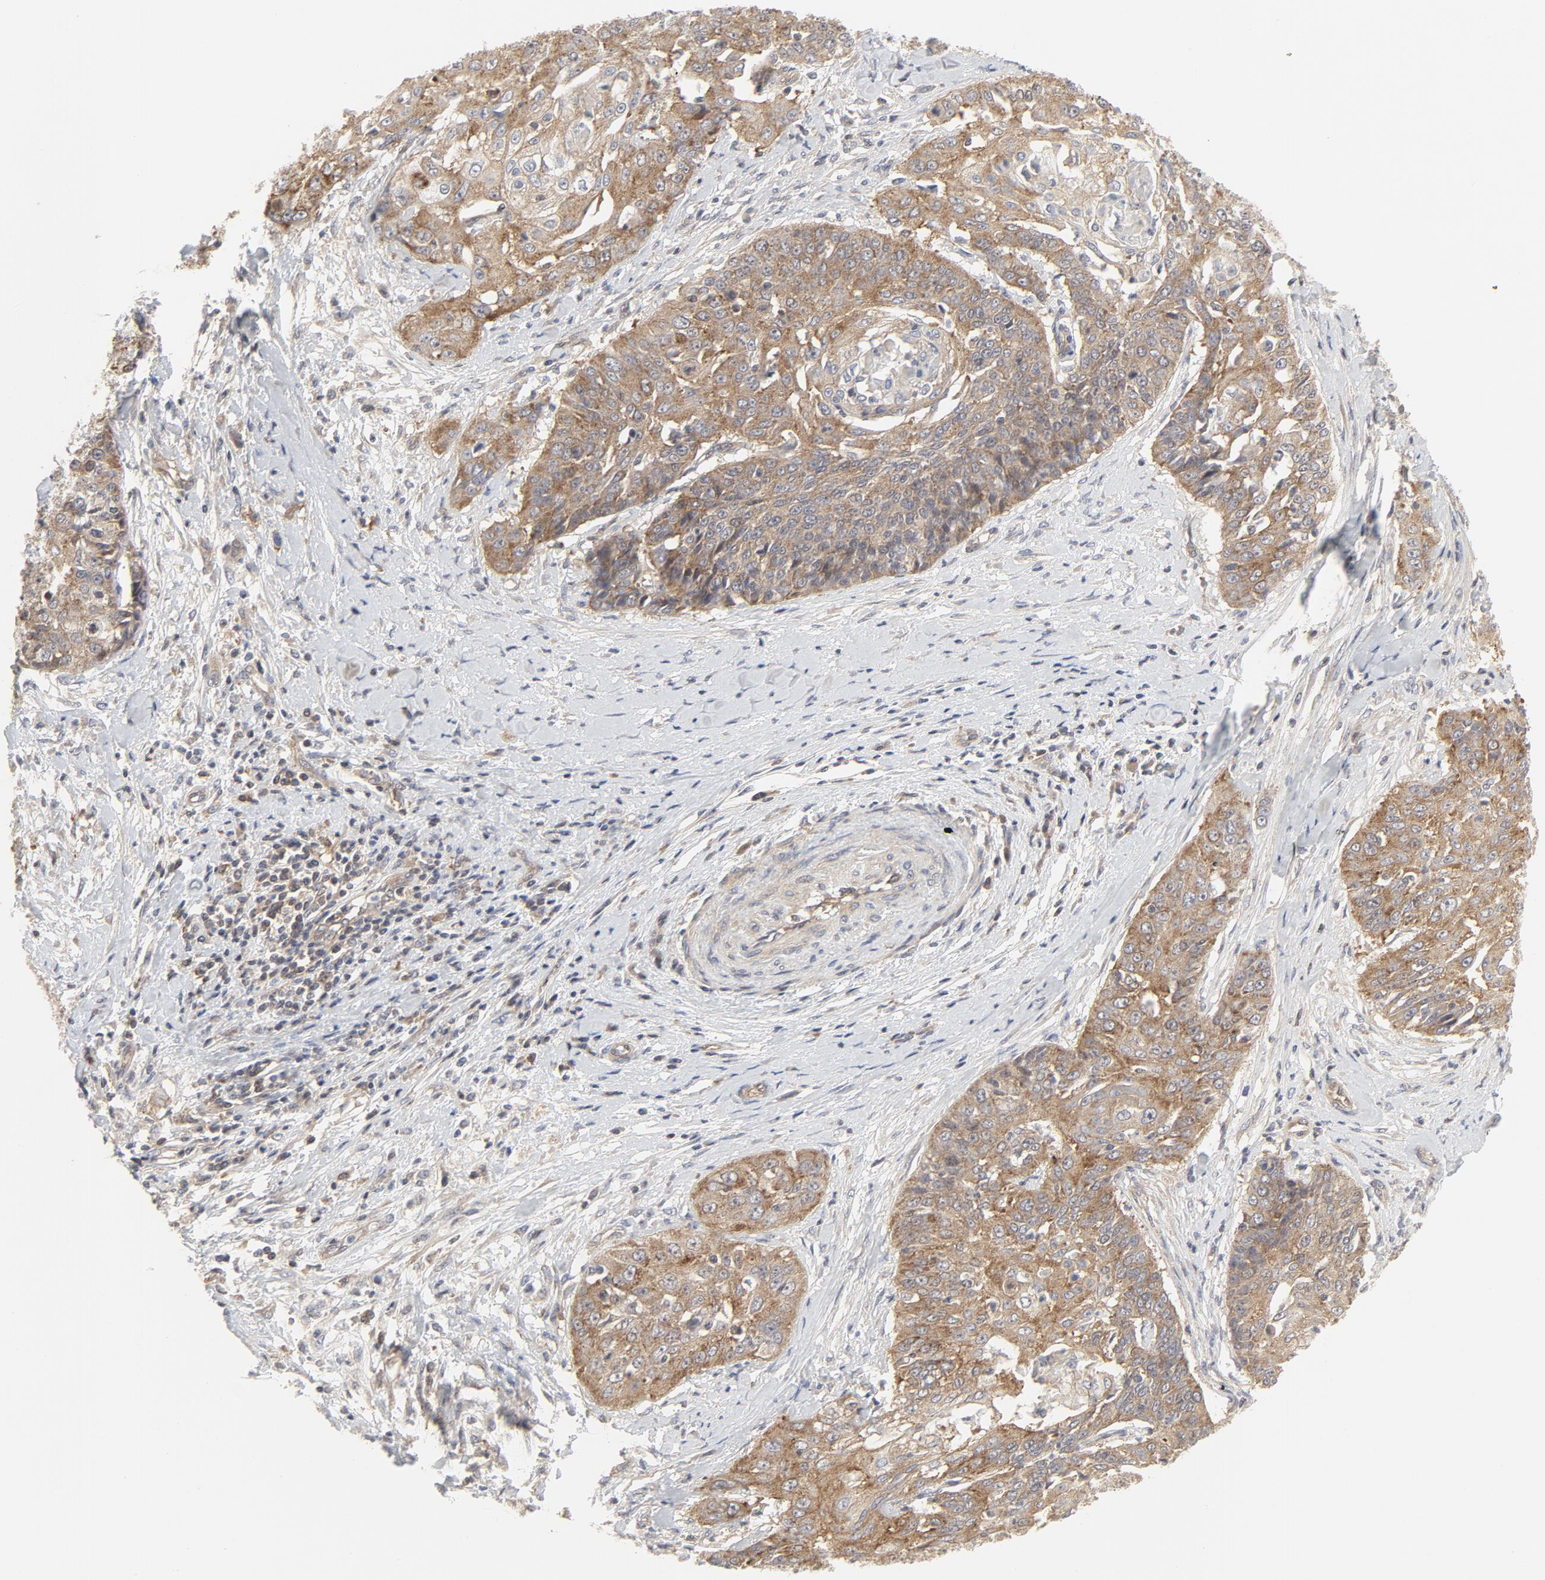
{"staining": {"intensity": "weak", "quantity": ">75%", "location": "cytoplasmic/membranous"}, "tissue": "cervical cancer", "cell_type": "Tumor cells", "image_type": "cancer", "snomed": [{"axis": "morphology", "description": "Squamous cell carcinoma, NOS"}, {"axis": "topography", "description": "Cervix"}], "caption": "Immunohistochemical staining of squamous cell carcinoma (cervical) displays low levels of weak cytoplasmic/membranous positivity in approximately >75% of tumor cells. (DAB (3,3'-diaminobenzidine) IHC with brightfield microscopy, high magnification).", "gene": "MAP2K7", "patient": {"sex": "female", "age": 64}}